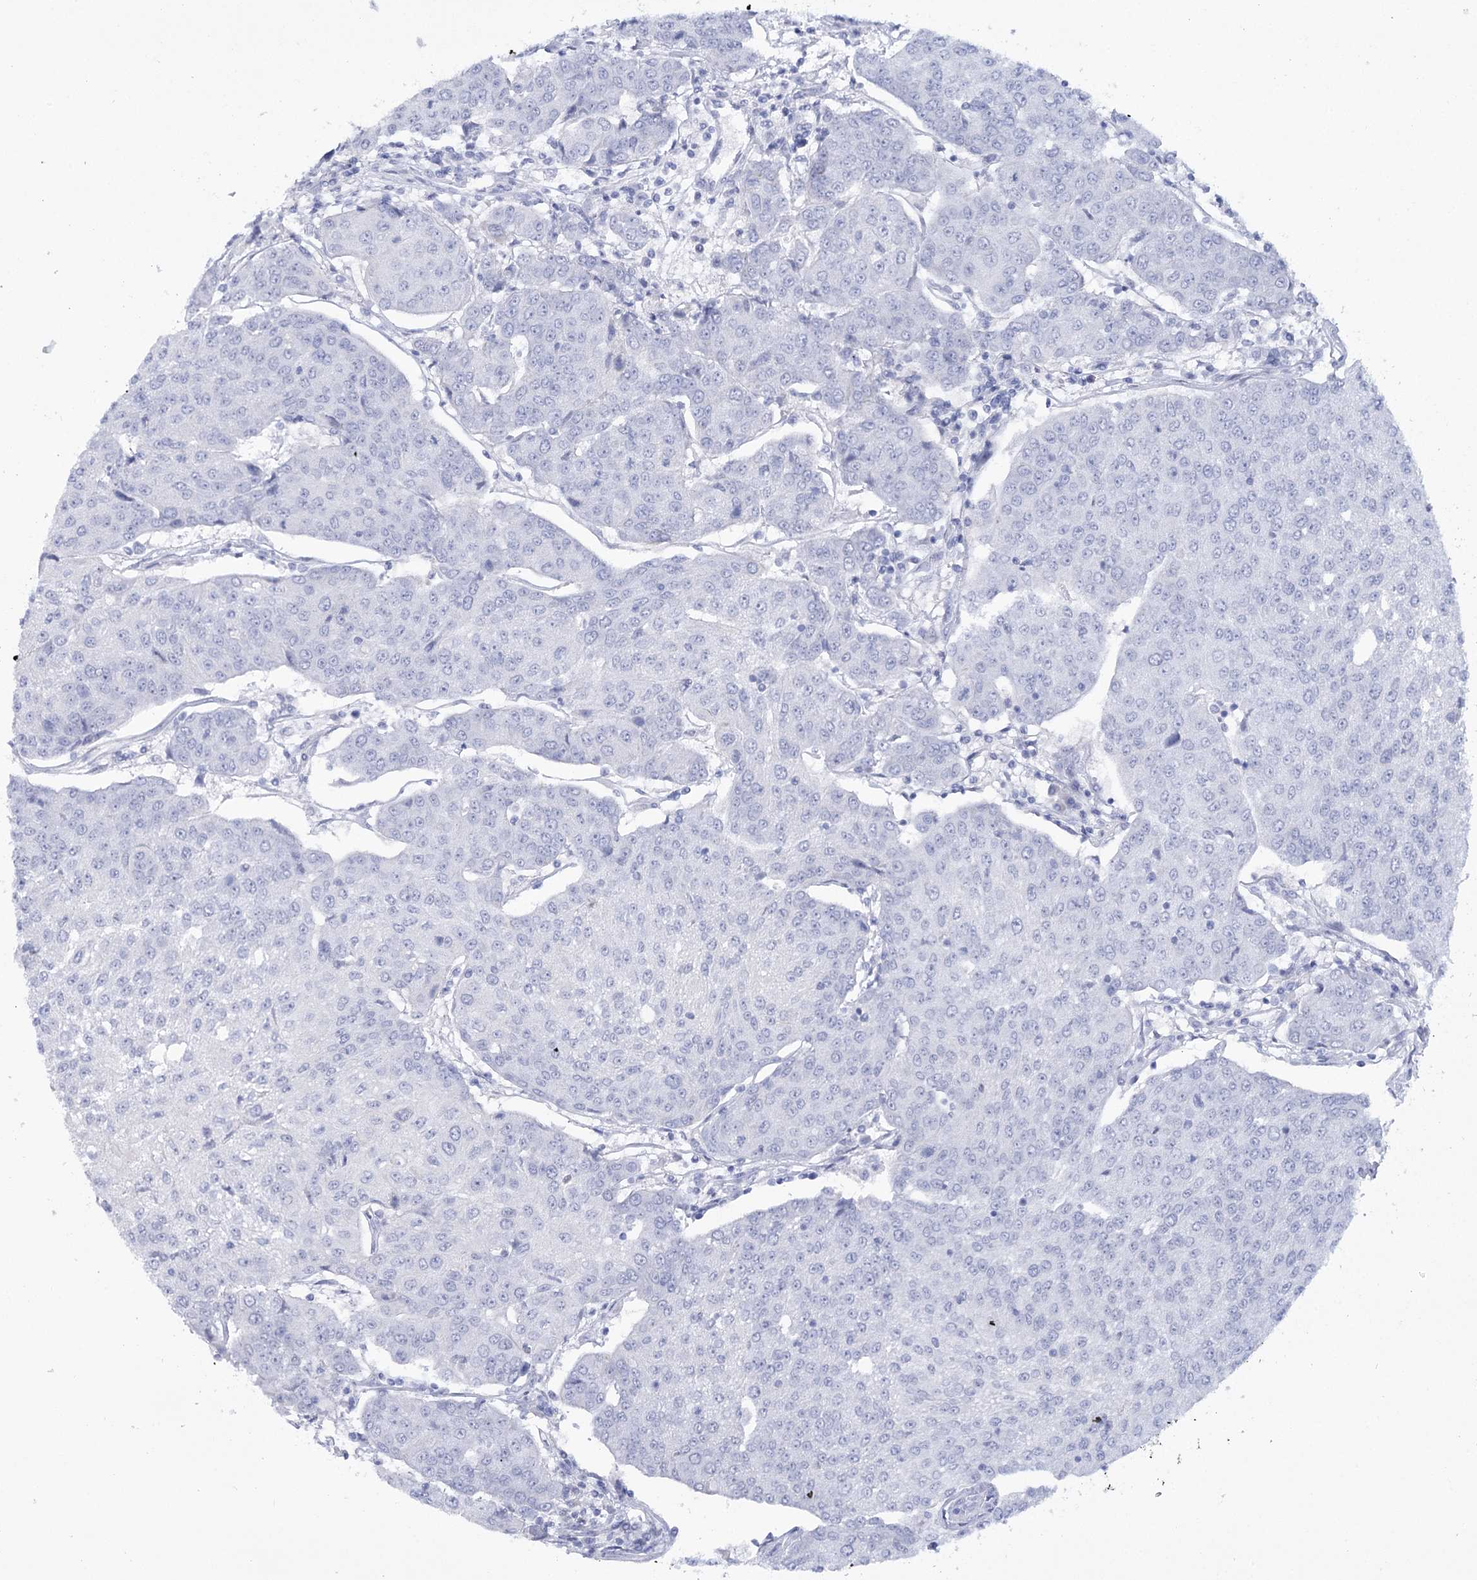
{"staining": {"intensity": "negative", "quantity": "none", "location": "none"}, "tissue": "urothelial cancer", "cell_type": "Tumor cells", "image_type": "cancer", "snomed": [{"axis": "morphology", "description": "Urothelial carcinoma, High grade"}, {"axis": "topography", "description": "Urinary bladder"}], "caption": "This is a photomicrograph of IHC staining of urothelial cancer, which shows no expression in tumor cells.", "gene": "RNF186", "patient": {"sex": "female", "age": 85}}